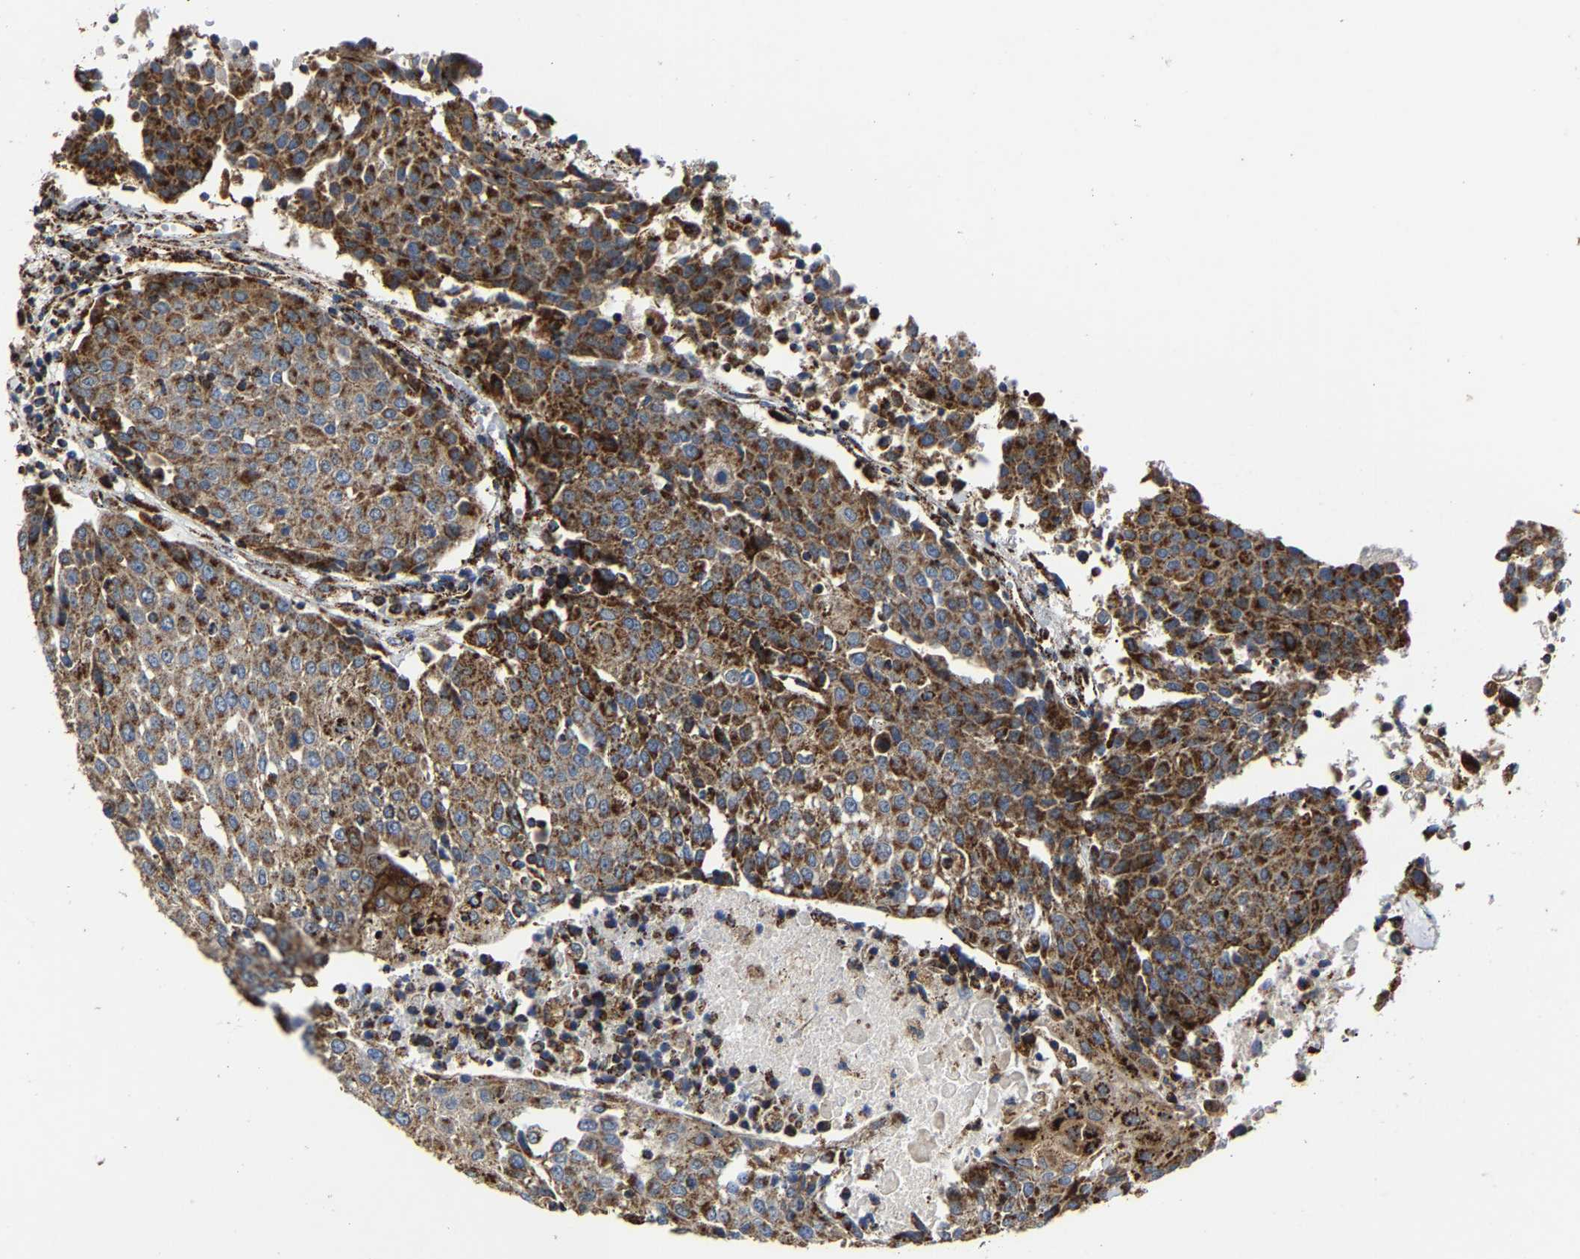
{"staining": {"intensity": "strong", "quantity": ">75%", "location": "cytoplasmic/membranous"}, "tissue": "urothelial cancer", "cell_type": "Tumor cells", "image_type": "cancer", "snomed": [{"axis": "morphology", "description": "Urothelial carcinoma, High grade"}, {"axis": "topography", "description": "Urinary bladder"}], "caption": "A photomicrograph of human urothelial cancer stained for a protein reveals strong cytoplasmic/membranous brown staining in tumor cells.", "gene": "NDUFV3", "patient": {"sex": "female", "age": 85}}